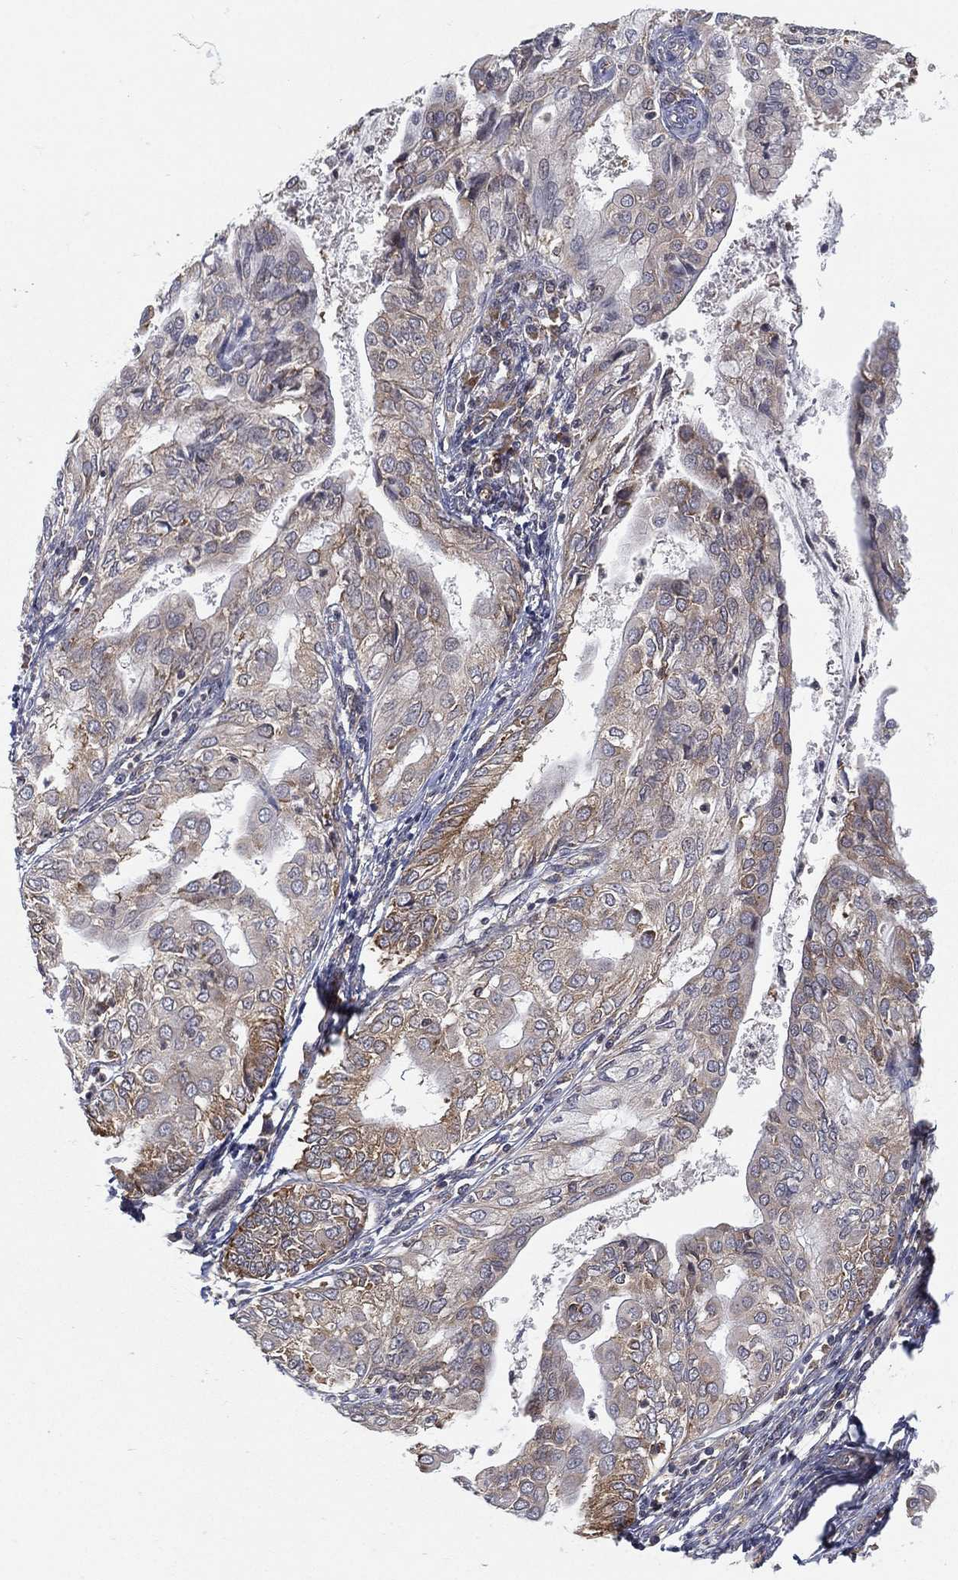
{"staining": {"intensity": "moderate", "quantity": "25%-75%", "location": "cytoplasmic/membranous"}, "tissue": "endometrial cancer", "cell_type": "Tumor cells", "image_type": "cancer", "snomed": [{"axis": "morphology", "description": "Adenocarcinoma, NOS"}, {"axis": "topography", "description": "Endometrium"}], "caption": "Protein staining reveals moderate cytoplasmic/membranous expression in approximately 25%-75% of tumor cells in endometrial adenocarcinoma.", "gene": "TMTC4", "patient": {"sex": "female", "age": 68}}